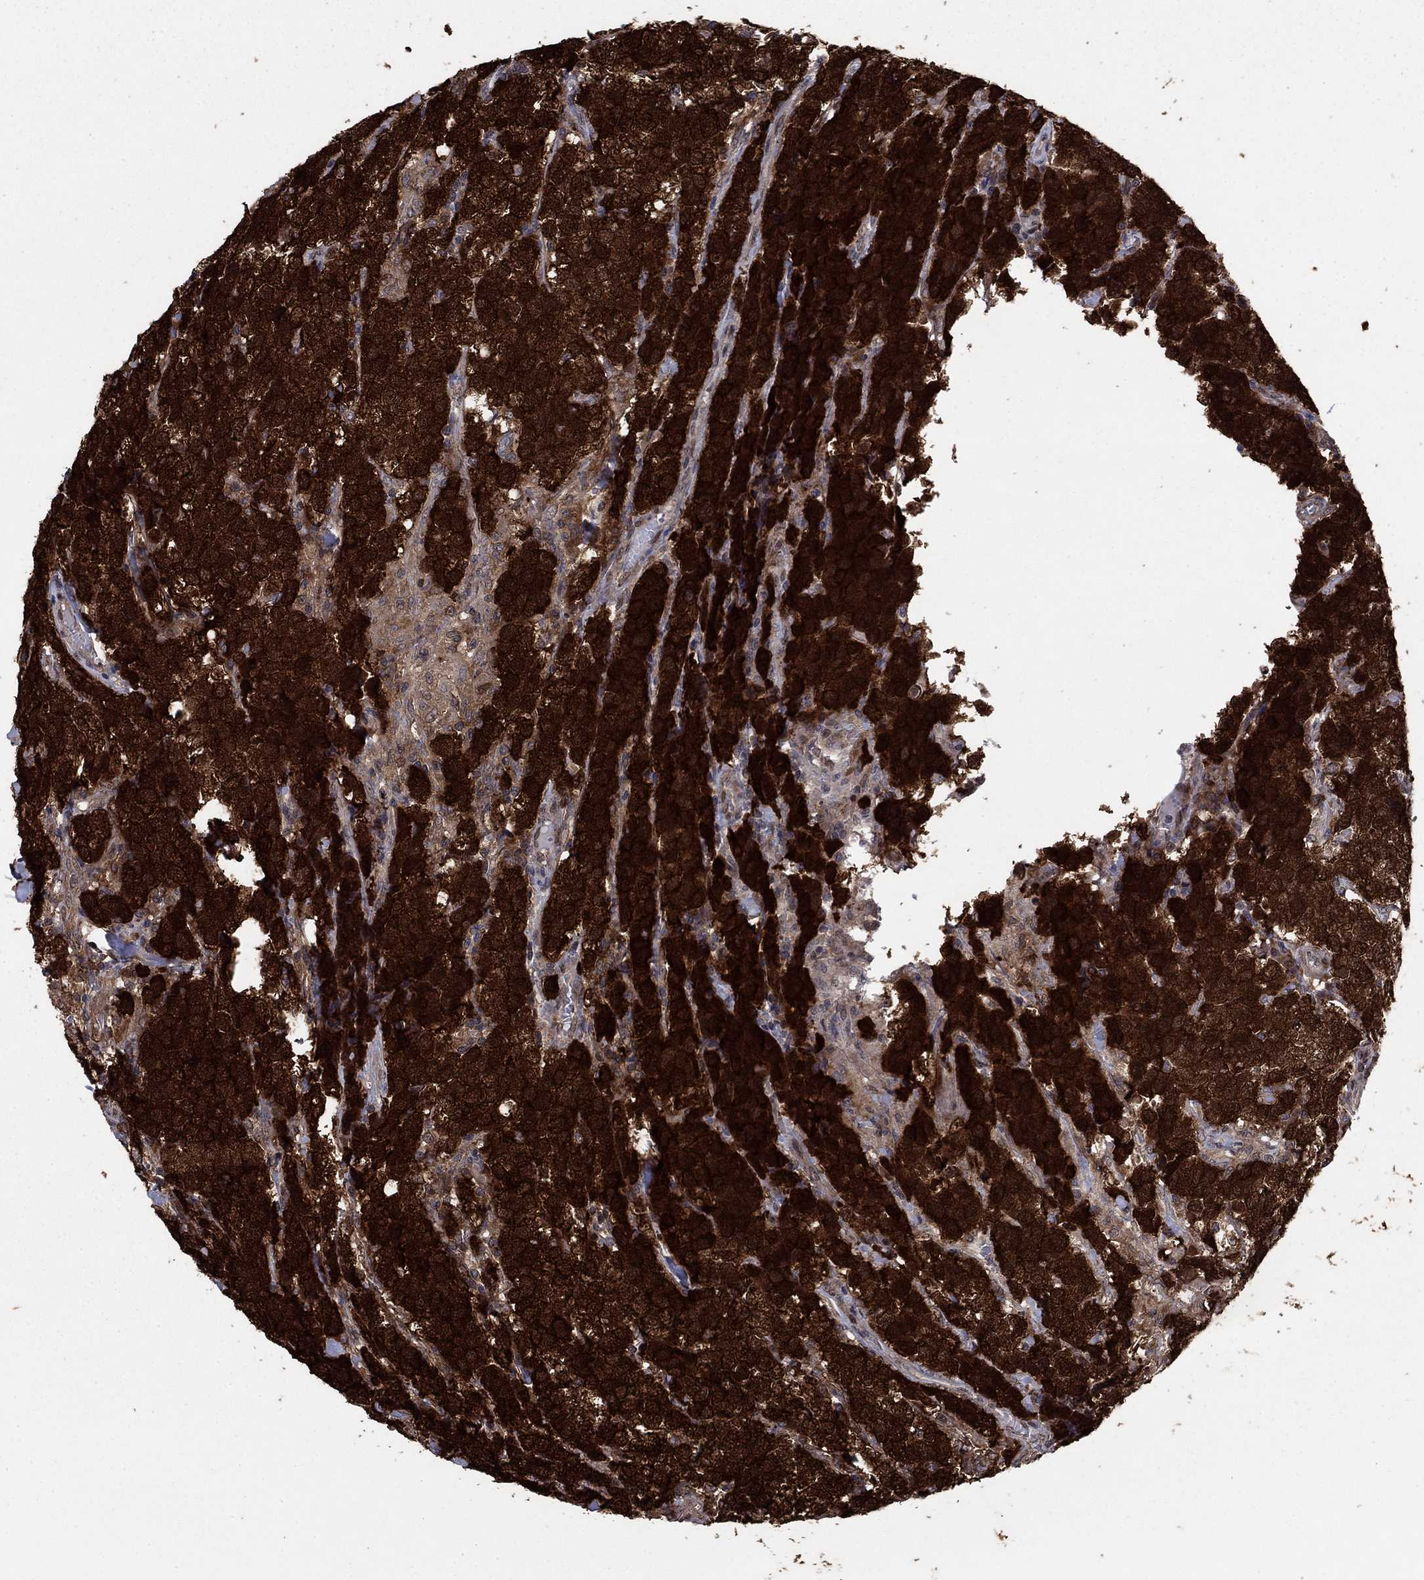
{"staining": {"intensity": "strong", "quantity": ">75%", "location": "cytoplasmic/membranous"}, "tissue": "testis cancer", "cell_type": "Tumor cells", "image_type": "cancer", "snomed": [{"axis": "morphology", "description": "Seminoma, NOS"}, {"axis": "topography", "description": "Testis"}], "caption": "High-power microscopy captured an IHC histopathology image of testis cancer (seminoma), revealing strong cytoplasmic/membranous expression in about >75% of tumor cells. (IHC, brightfield microscopy, high magnification).", "gene": "FKBP4", "patient": {"sex": "male", "age": 59}}